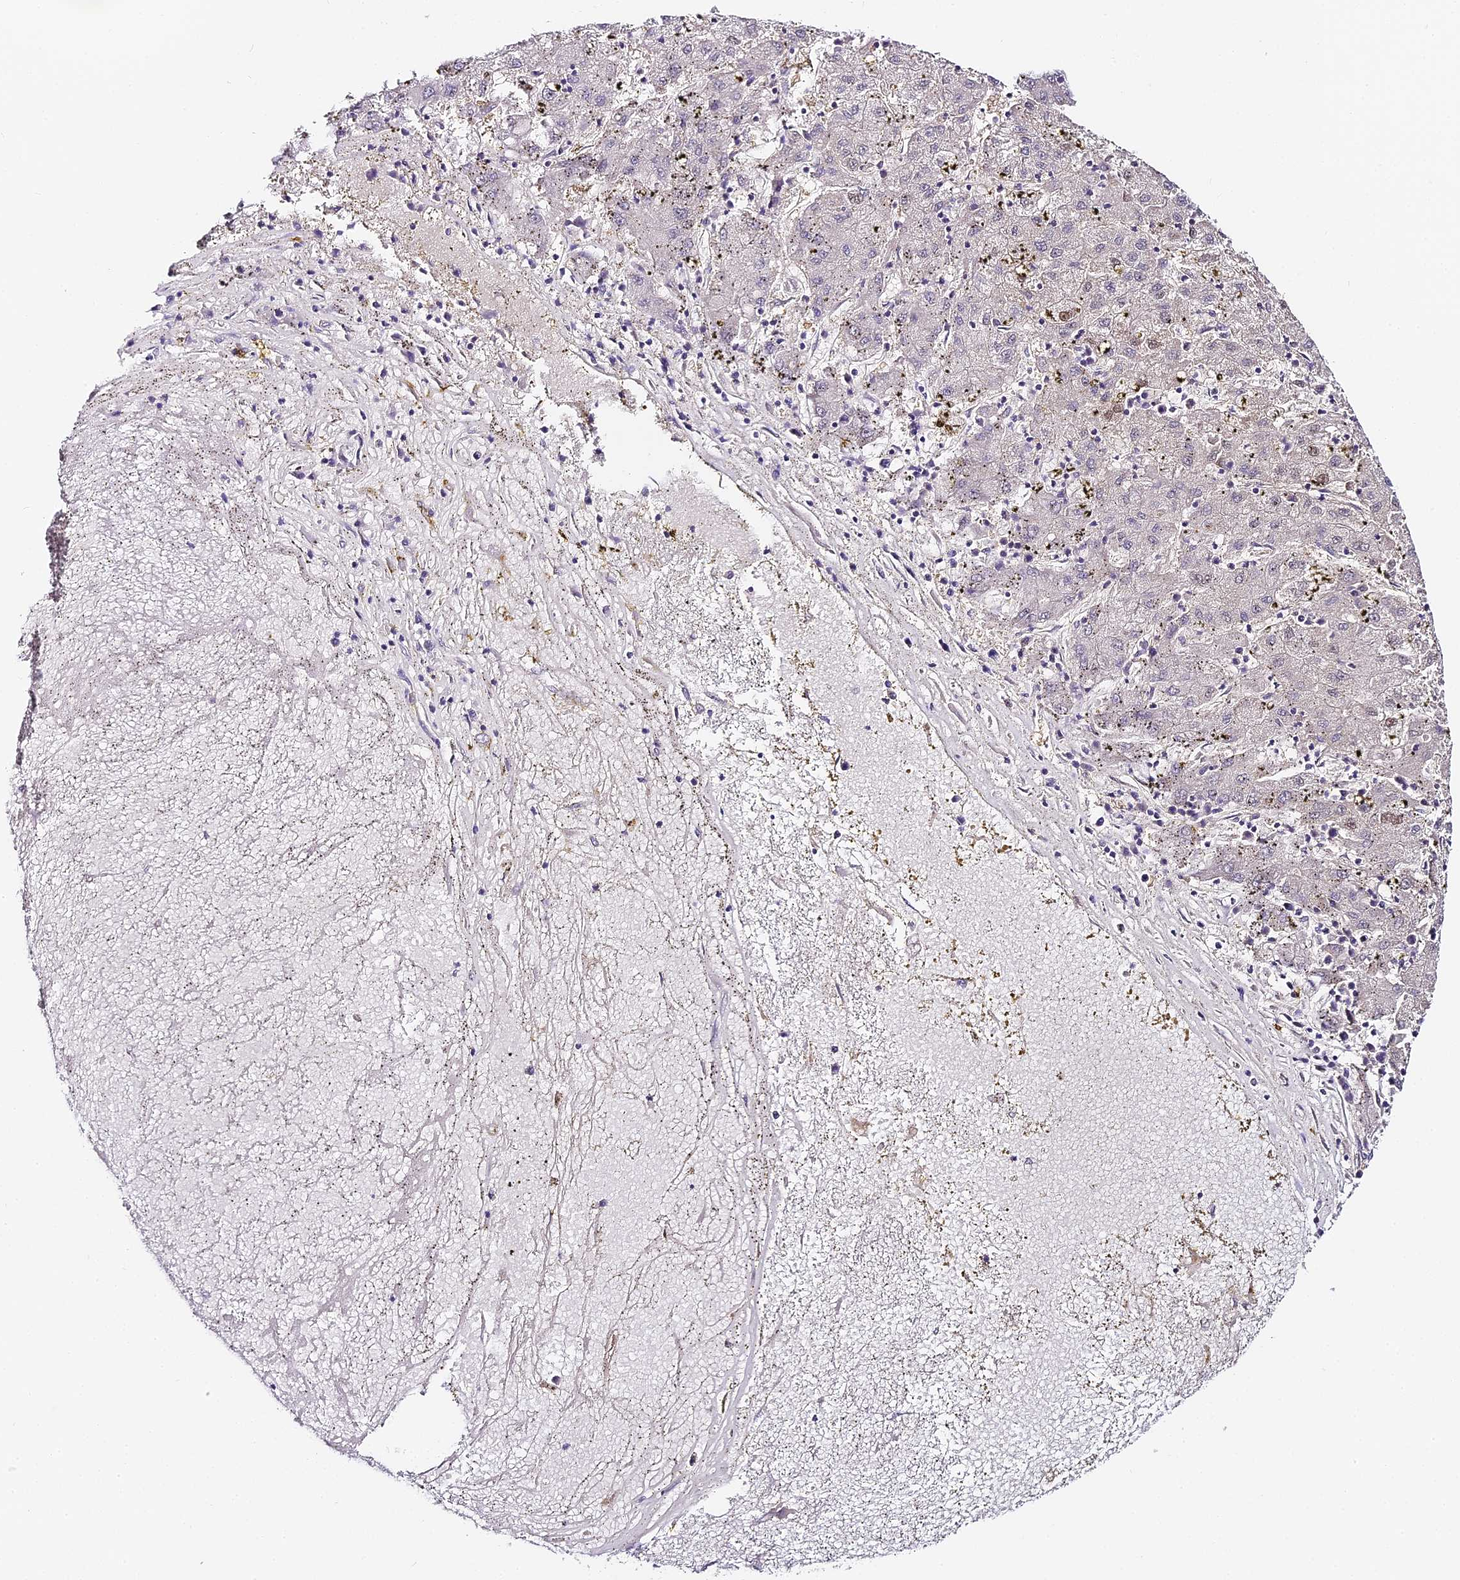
{"staining": {"intensity": "negative", "quantity": "none", "location": "none"}, "tissue": "liver cancer", "cell_type": "Tumor cells", "image_type": "cancer", "snomed": [{"axis": "morphology", "description": "Carcinoma, Hepatocellular, NOS"}, {"axis": "topography", "description": "Liver"}], "caption": "This is an IHC micrograph of human liver cancer (hepatocellular carcinoma). There is no expression in tumor cells.", "gene": "ABHD14A-ACY1", "patient": {"sex": "male", "age": 72}}